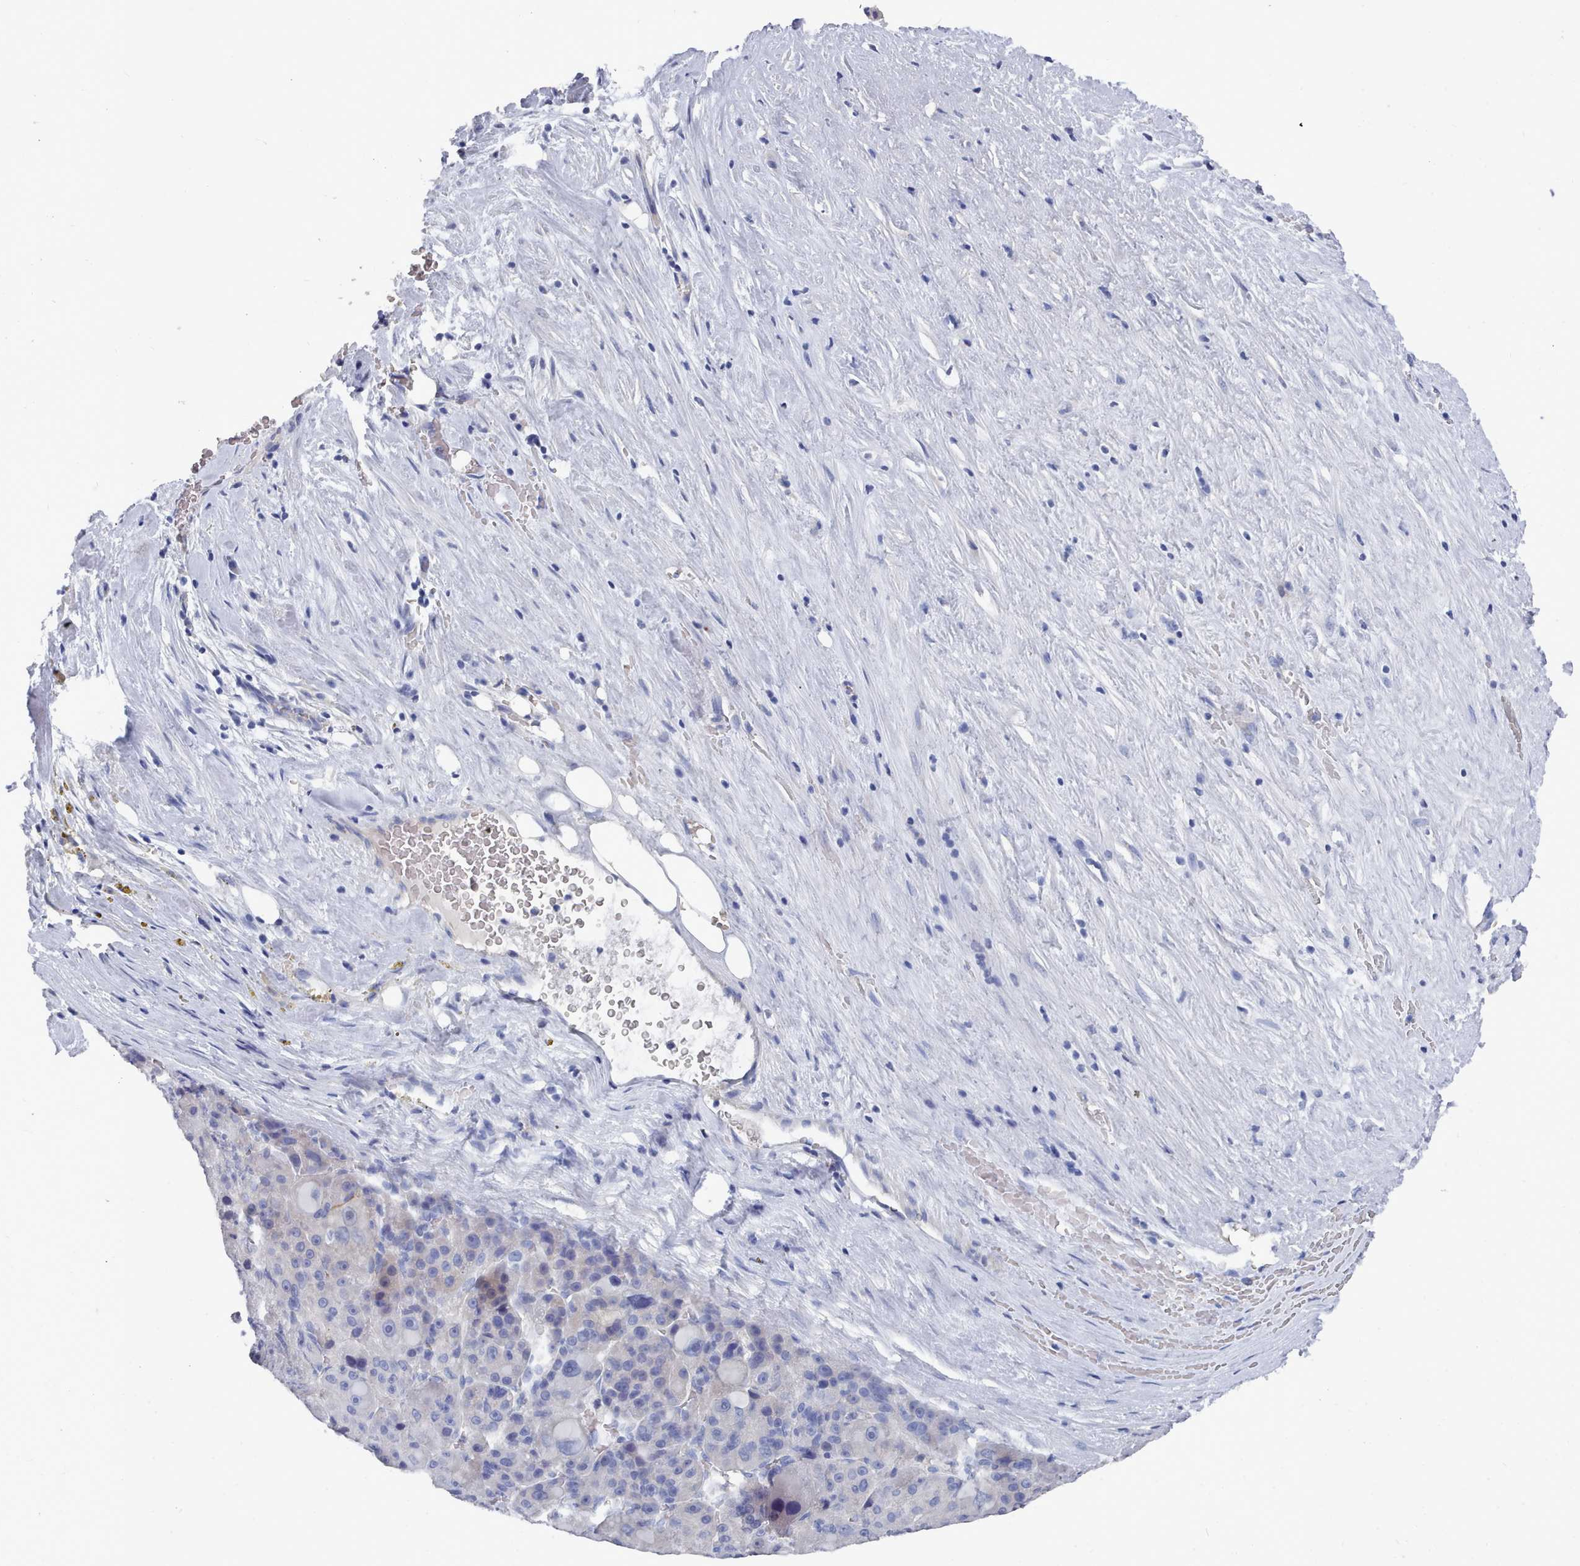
{"staining": {"intensity": "negative", "quantity": "none", "location": "none"}, "tissue": "liver cancer", "cell_type": "Tumor cells", "image_type": "cancer", "snomed": [{"axis": "morphology", "description": "Carcinoma, Hepatocellular, NOS"}, {"axis": "topography", "description": "Liver"}], "caption": "This photomicrograph is of liver cancer (hepatocellular carcinoma) stained with IHC to label a protein in brown with the nuclei are counter-stained blue. There is no expression in tumor cells.", "gene": "PDE4C", "patient": {"sex": "male", "age": 76}}